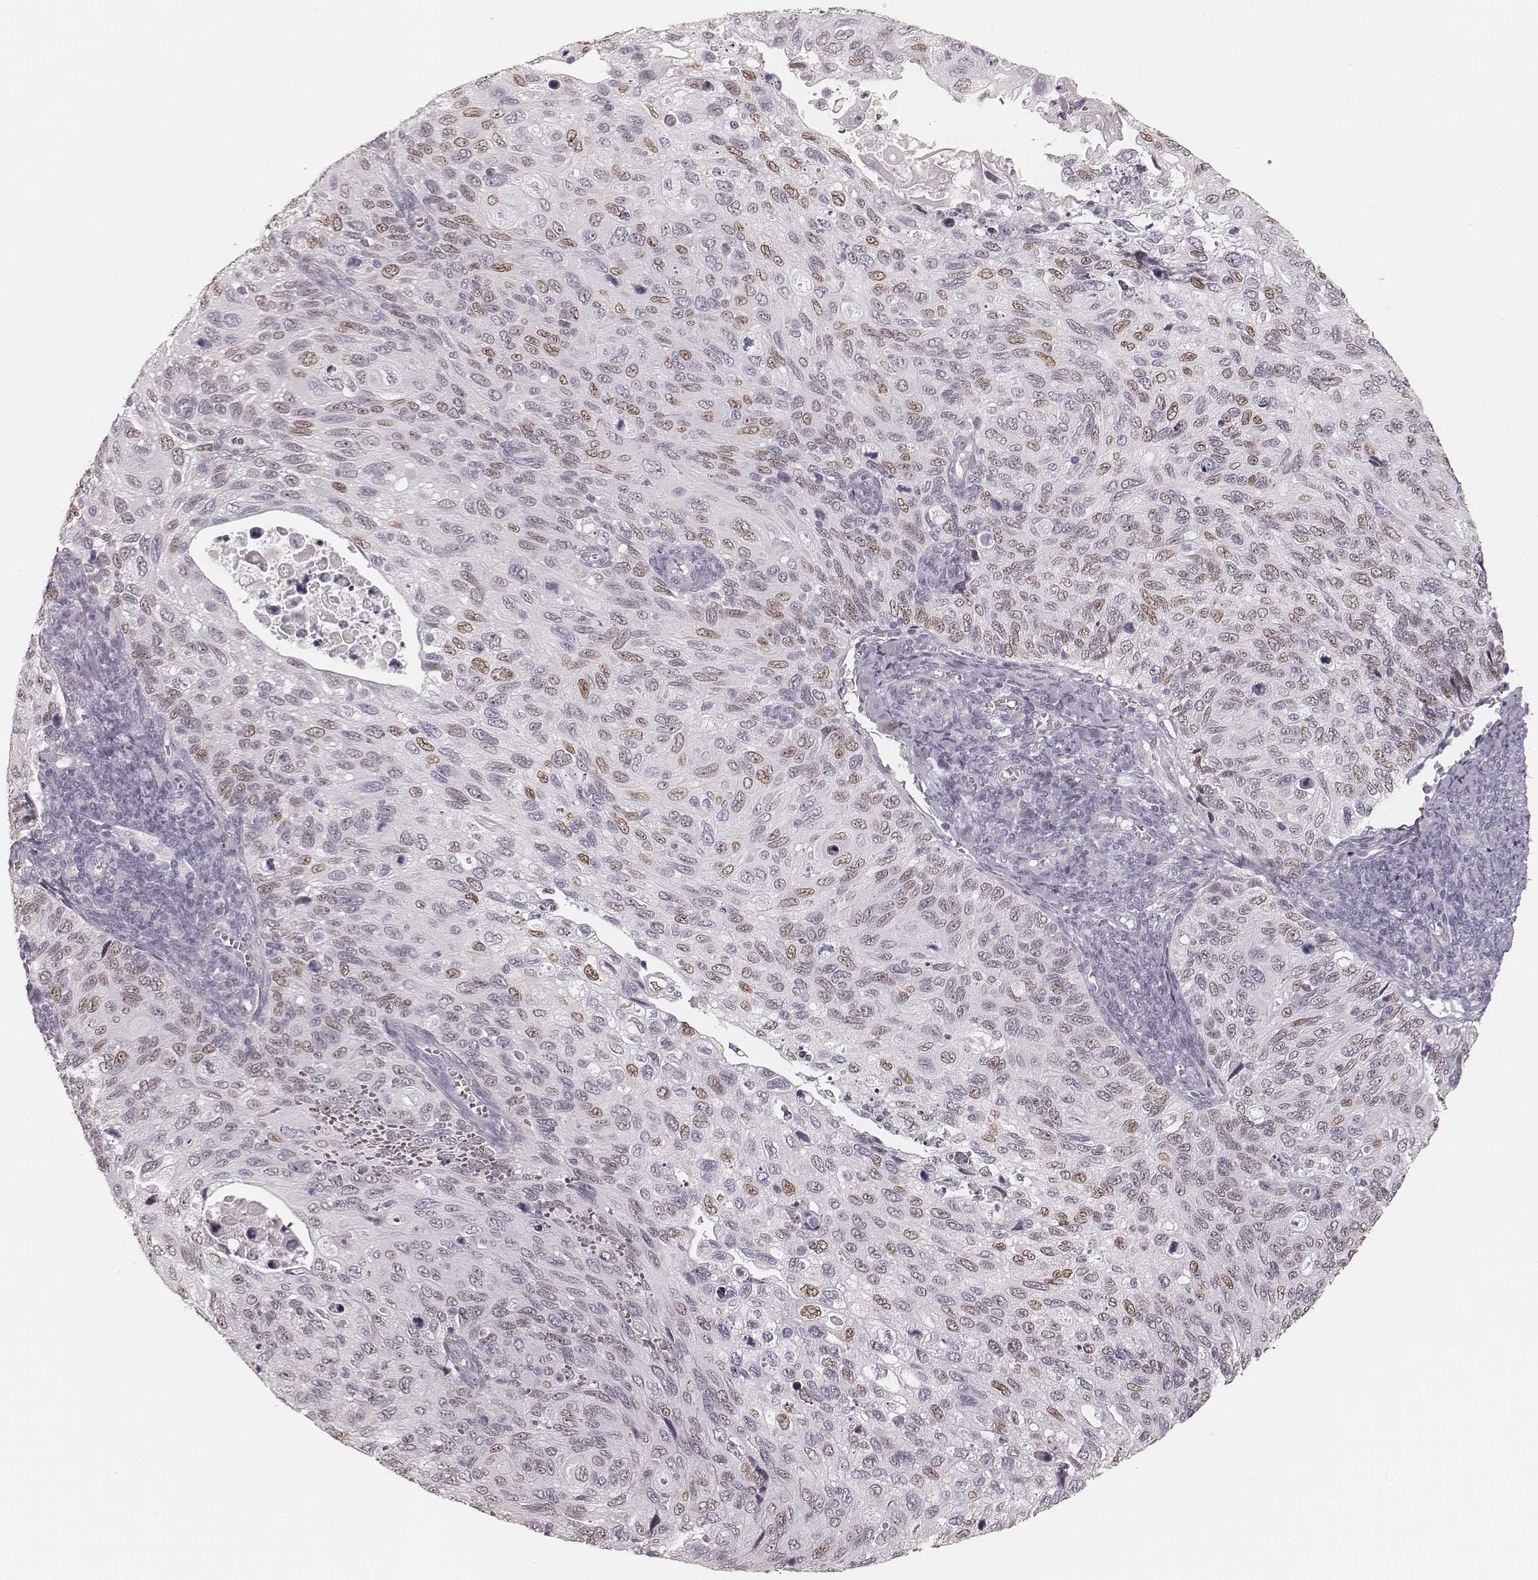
{"staining": {"intensity": "weak", "quantity": "25%-75%", "location": "nuclear"}, "tissue": "cervical cancer", "cell_type": "Tumor cells", "image_type": "cancer", "snomed": [{"axis": "morphology", "description": "Squamous cell carcinoma, NOS"}, {"axis": "topography", "description": "Cervix"}], "caption": "Cervical cancer stained for a protein demonstrates weak nuclear positivity in tumor cells.", "gene": "TEX37", "patient": {"sex": "female", "age": 70}}